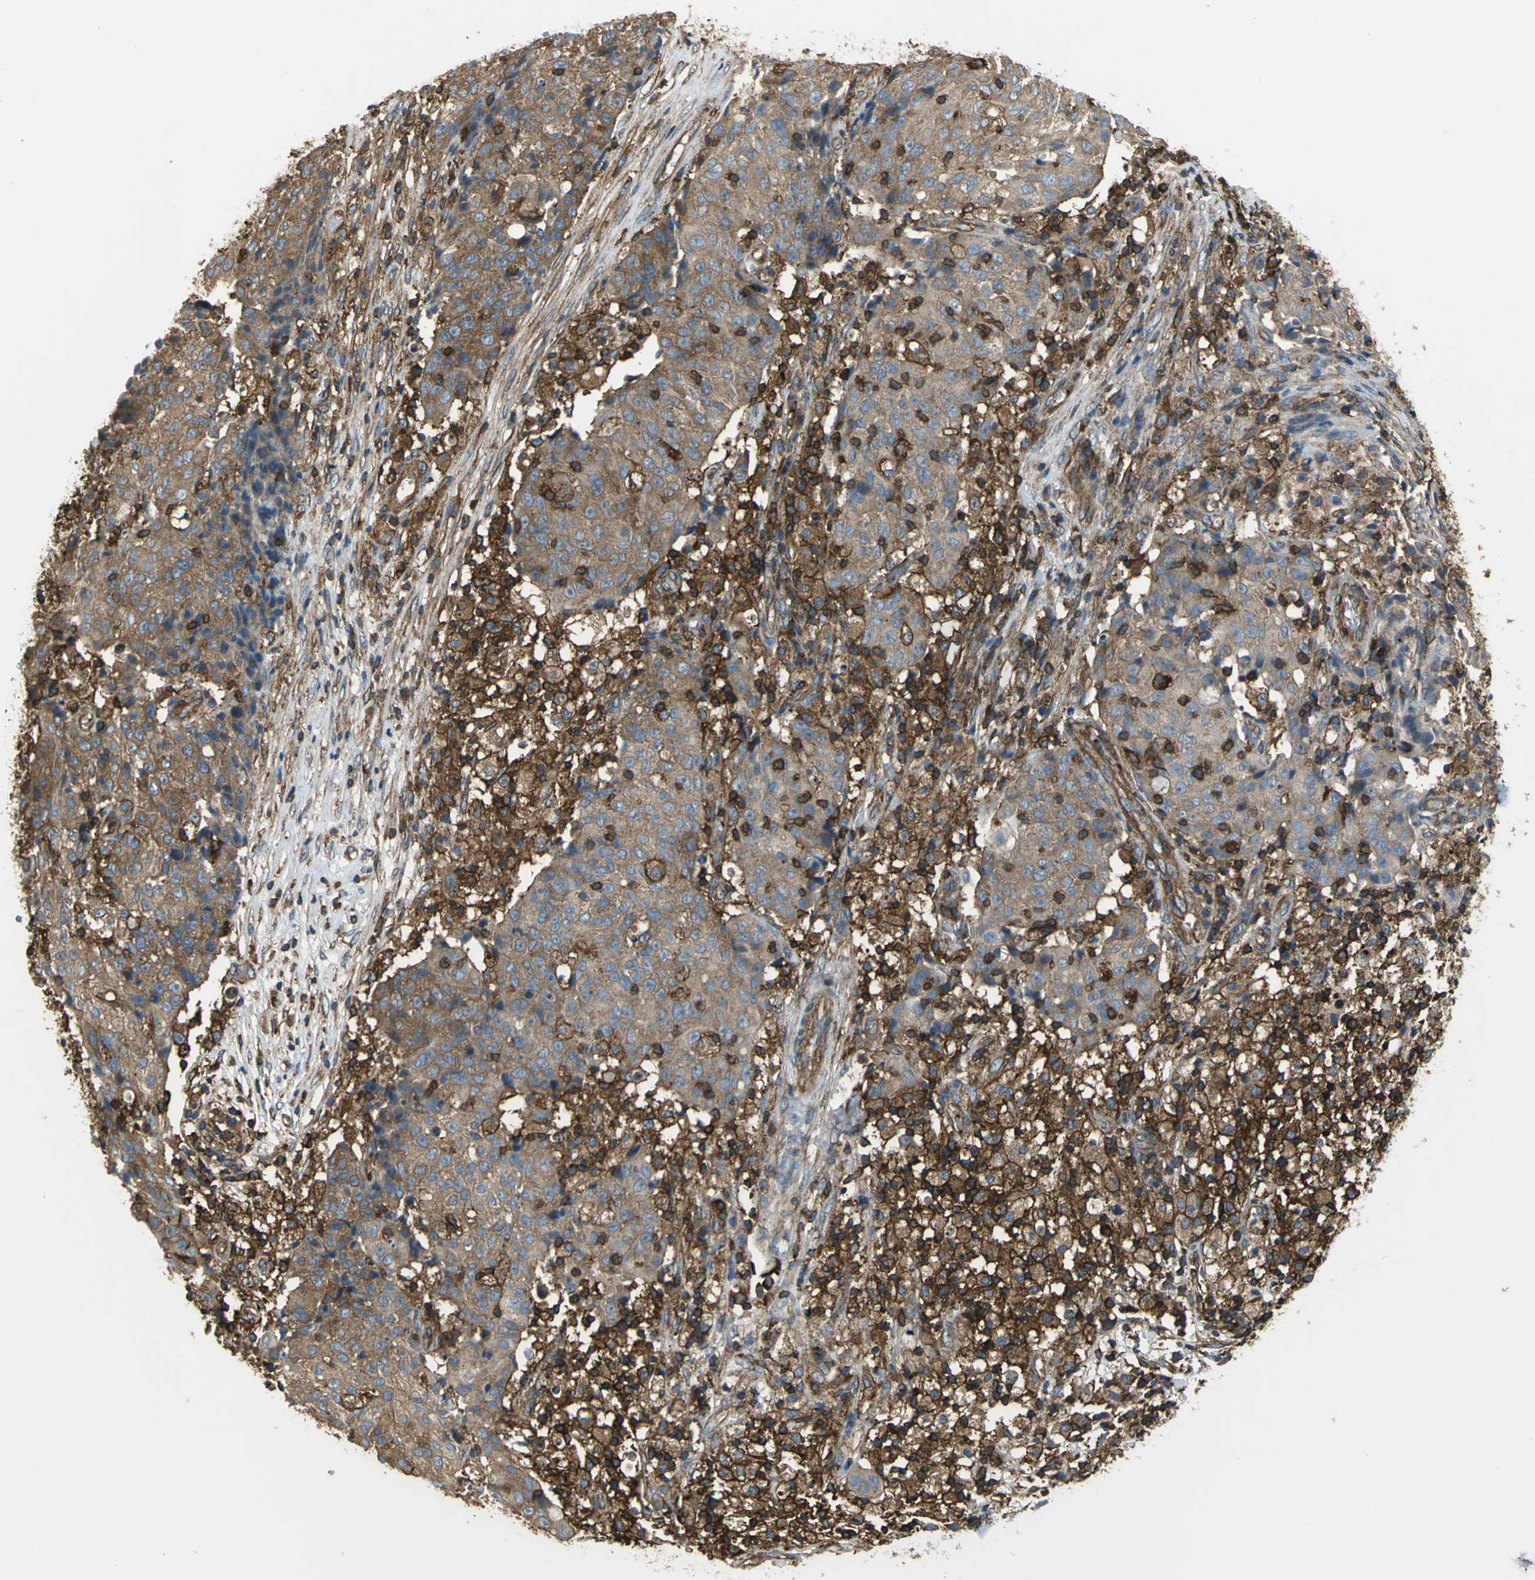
{"staining": {"intensity": "strong", "quantity": ">75%", "location": "cytoplasmic/membranous"}, "tissue": "ovarian cancer", "cell_type": "Tumor cells", "image_type": "cancer", "snomed": [{"axis": "morphology", "description": "Carcinoma, endometroid"}, {"axis": "topography", "description": "Ovary"}], "caption": "The image shows immunohistochemical staining of ovarian endometroid carcinoma. There is strong cytoplasmic/membranous positivity is seen in approximately >75% of tumor cells.", "gene": "TLN1", "patient": {"sex": "female", "age": 42}}